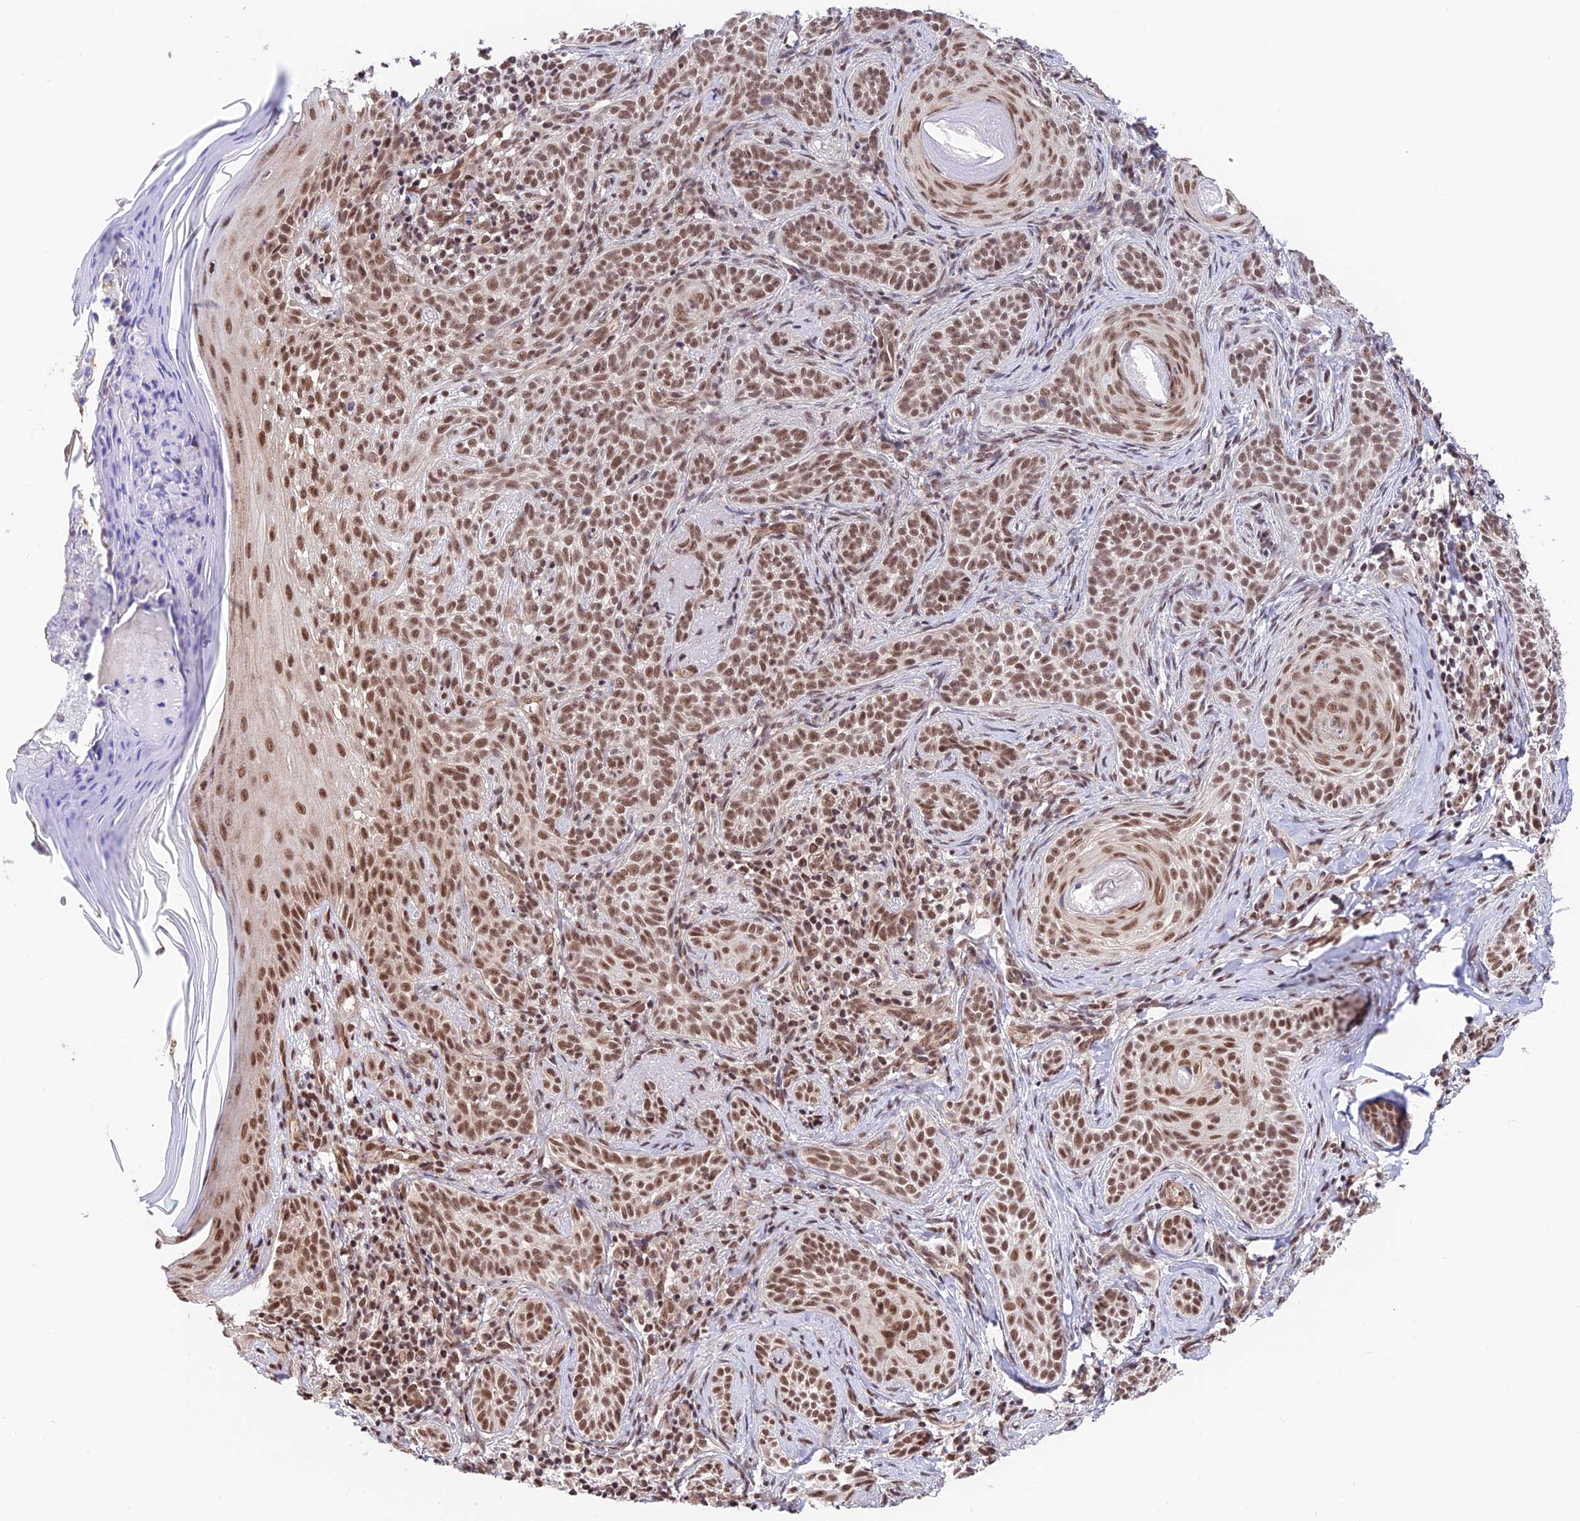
{"staining": {"intensity": "moderate", "quantity": ">75%", "location": "nuclear"}, "tissue": "skin cancer", "cell_type": "Tumor cells", "image_type": "cancer", "snomed": [{"axis": "morphology", "description": "Basal cell carcinoma"}, {"axis": "topography", "description": "Skin"}], "caption": "This is an image of immunohistochemistry staining of basal cell carcinoma (skin), which shows moderate expression in the nuclear of tumor cells.", "gene": "RBM42", "patient": {"sex": "male", "age": 71}}